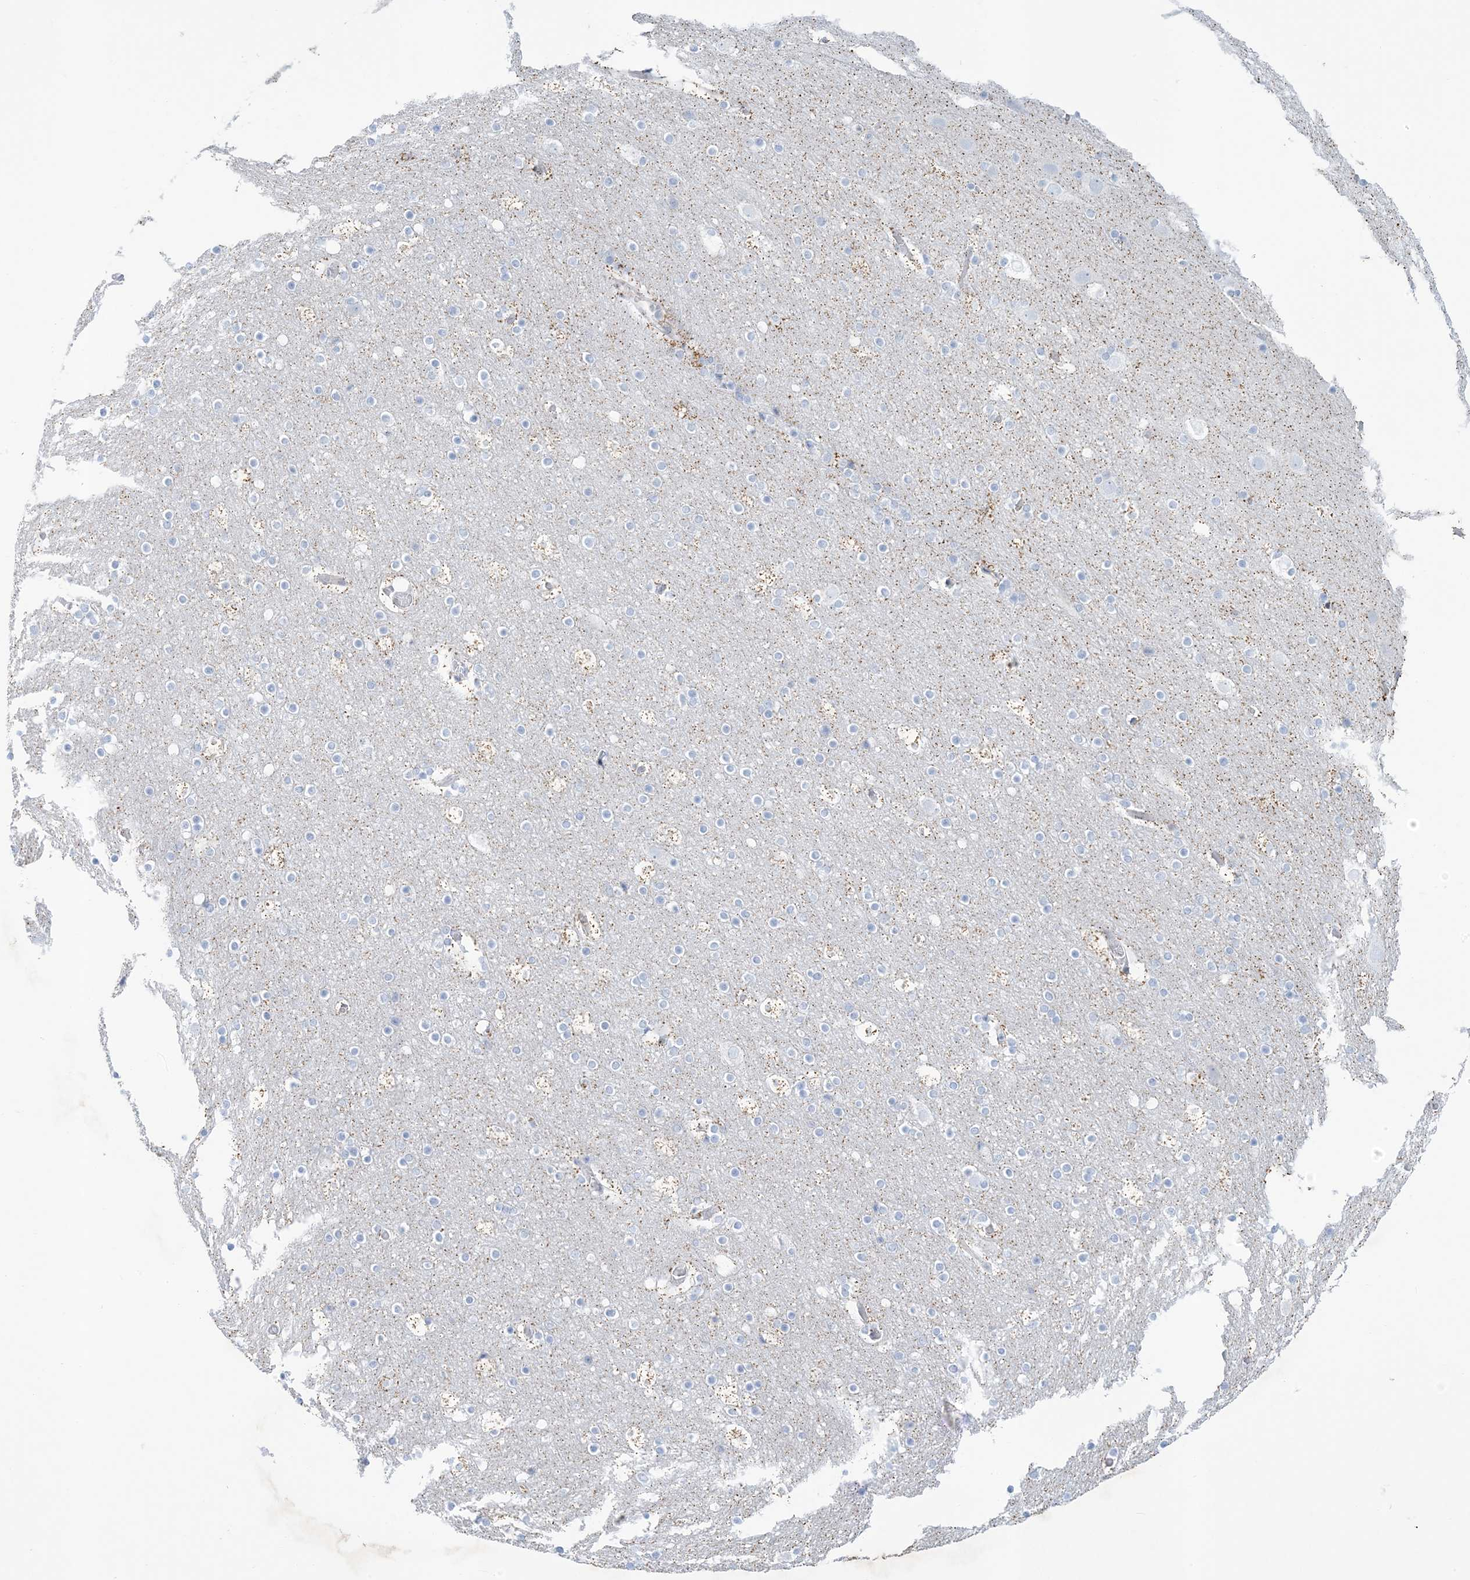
{"staining": {"intensity": "negative", "quantity": "none", "location": "none"}, "tissue": "cerebral cortex", "cell_type": "Endothelial cells", "image_type": "normal", "snomed": [{"axis": "morphology", "description": "Normal tissue, NOS"}, {"axis": "topography", "description": "Cerebral cortex"}], "caption": "This is a micrograph of IHC staining of normal cerebral cortex, which shows no positivity in endothelial cells. (DAB (3,3'-diaminobenzidine) immunohistochemistry (IHC), high magnification).", "gene": "ZDHHC4", "patient": {"sex": "male", "age": 57}}